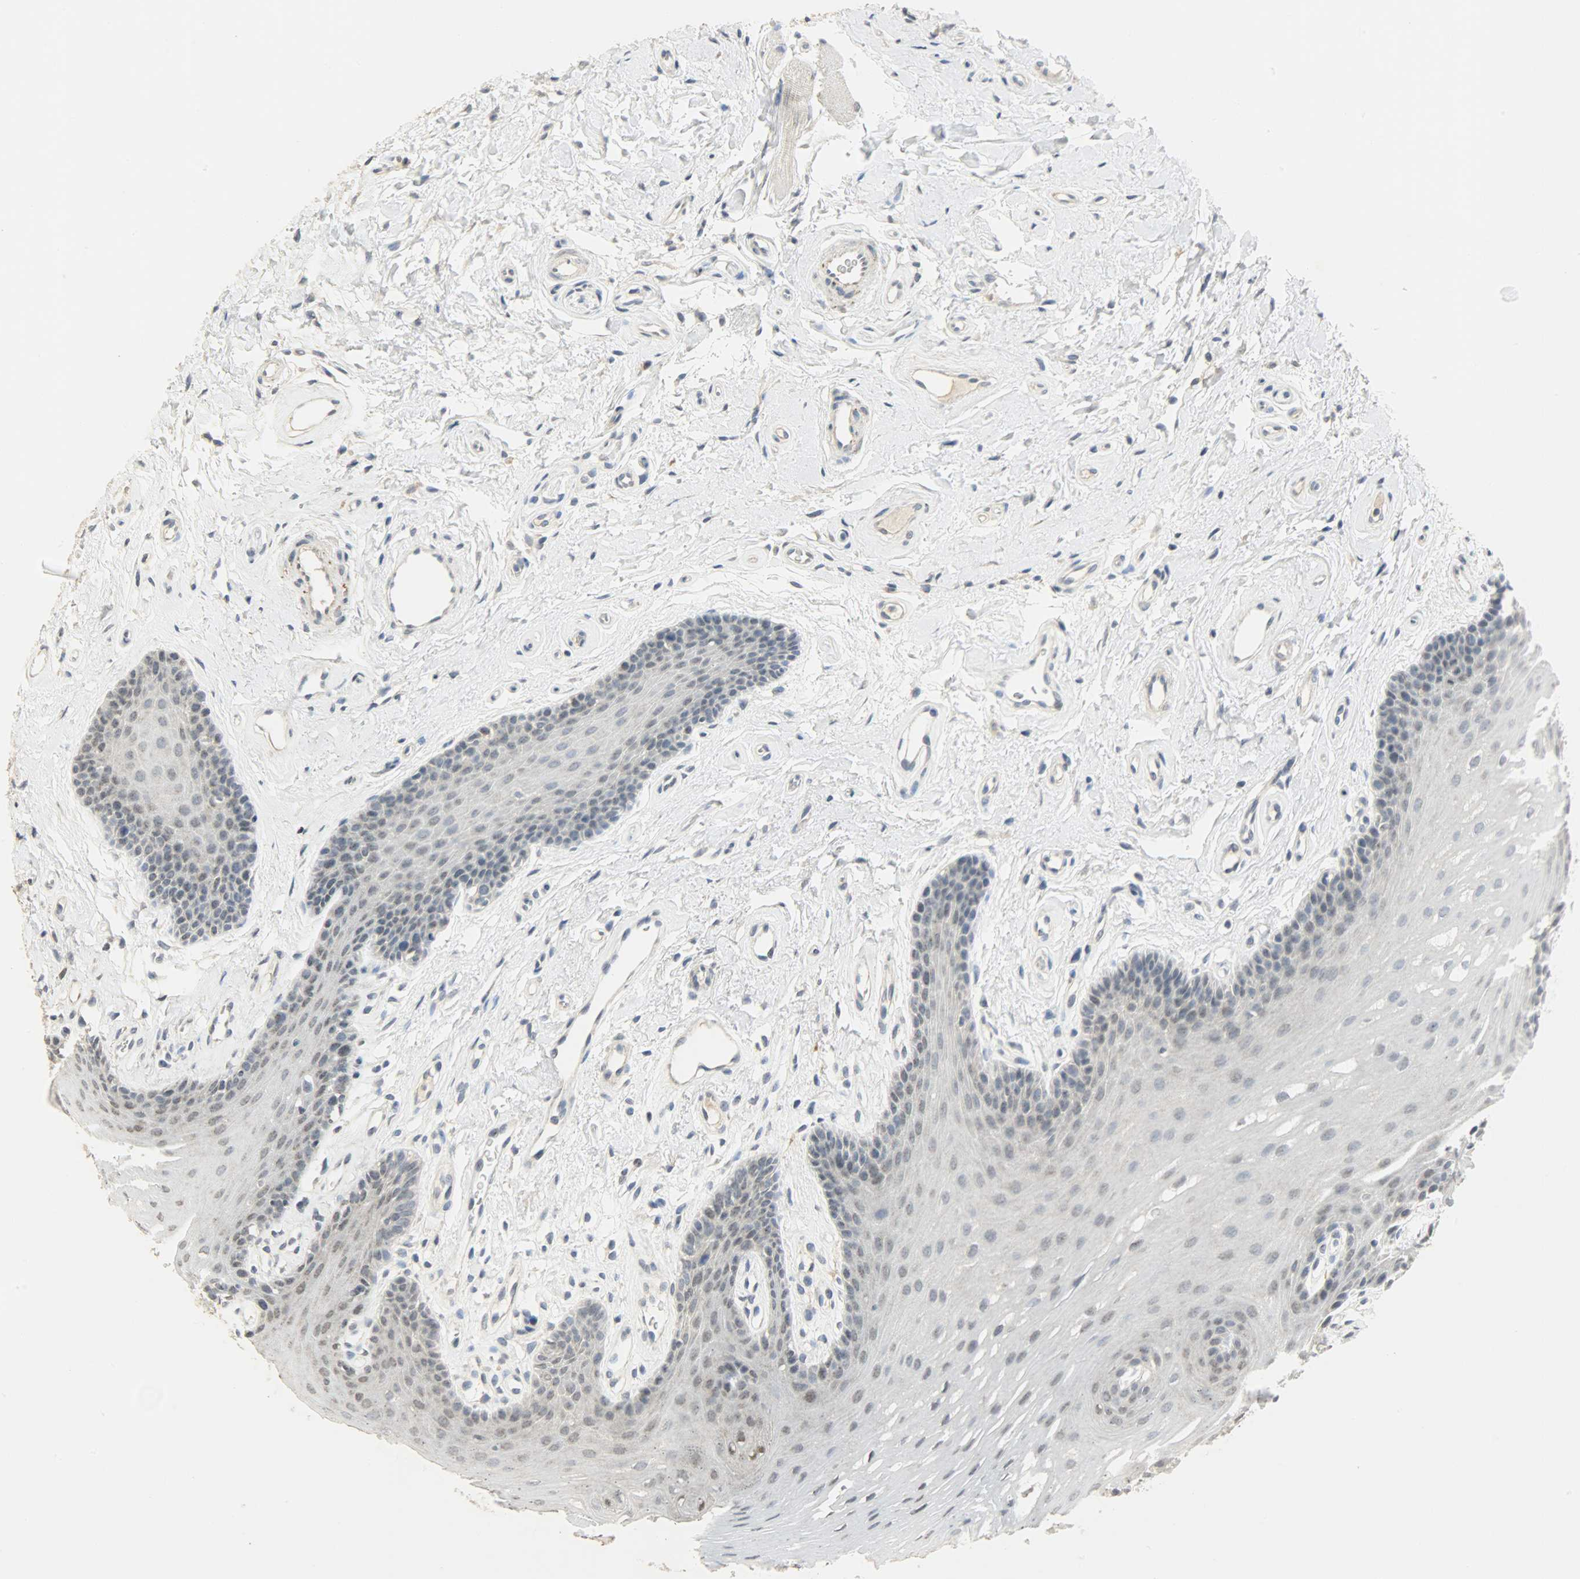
{"staining": {"intensity": "weak", "quantity": "25%-75%", "location": "nuclear"}, "tissue": "oral mucosa", "cell_type": "Squamous epithelial cells", "image_type": "normal", "snomed": [{"axis": "morphology", "description": "Normal tissue, NOS"}, {"axis": "topography", "description": "Oral tissue"}], "caption": "Human oral mucosa stained with a brown dye reveals weak nuclear positive positivity in approximately 25%-75% of squamous epithelial cells.", "gene": "DNAJB6", "patient": {"sex": "male", "age": 62}}